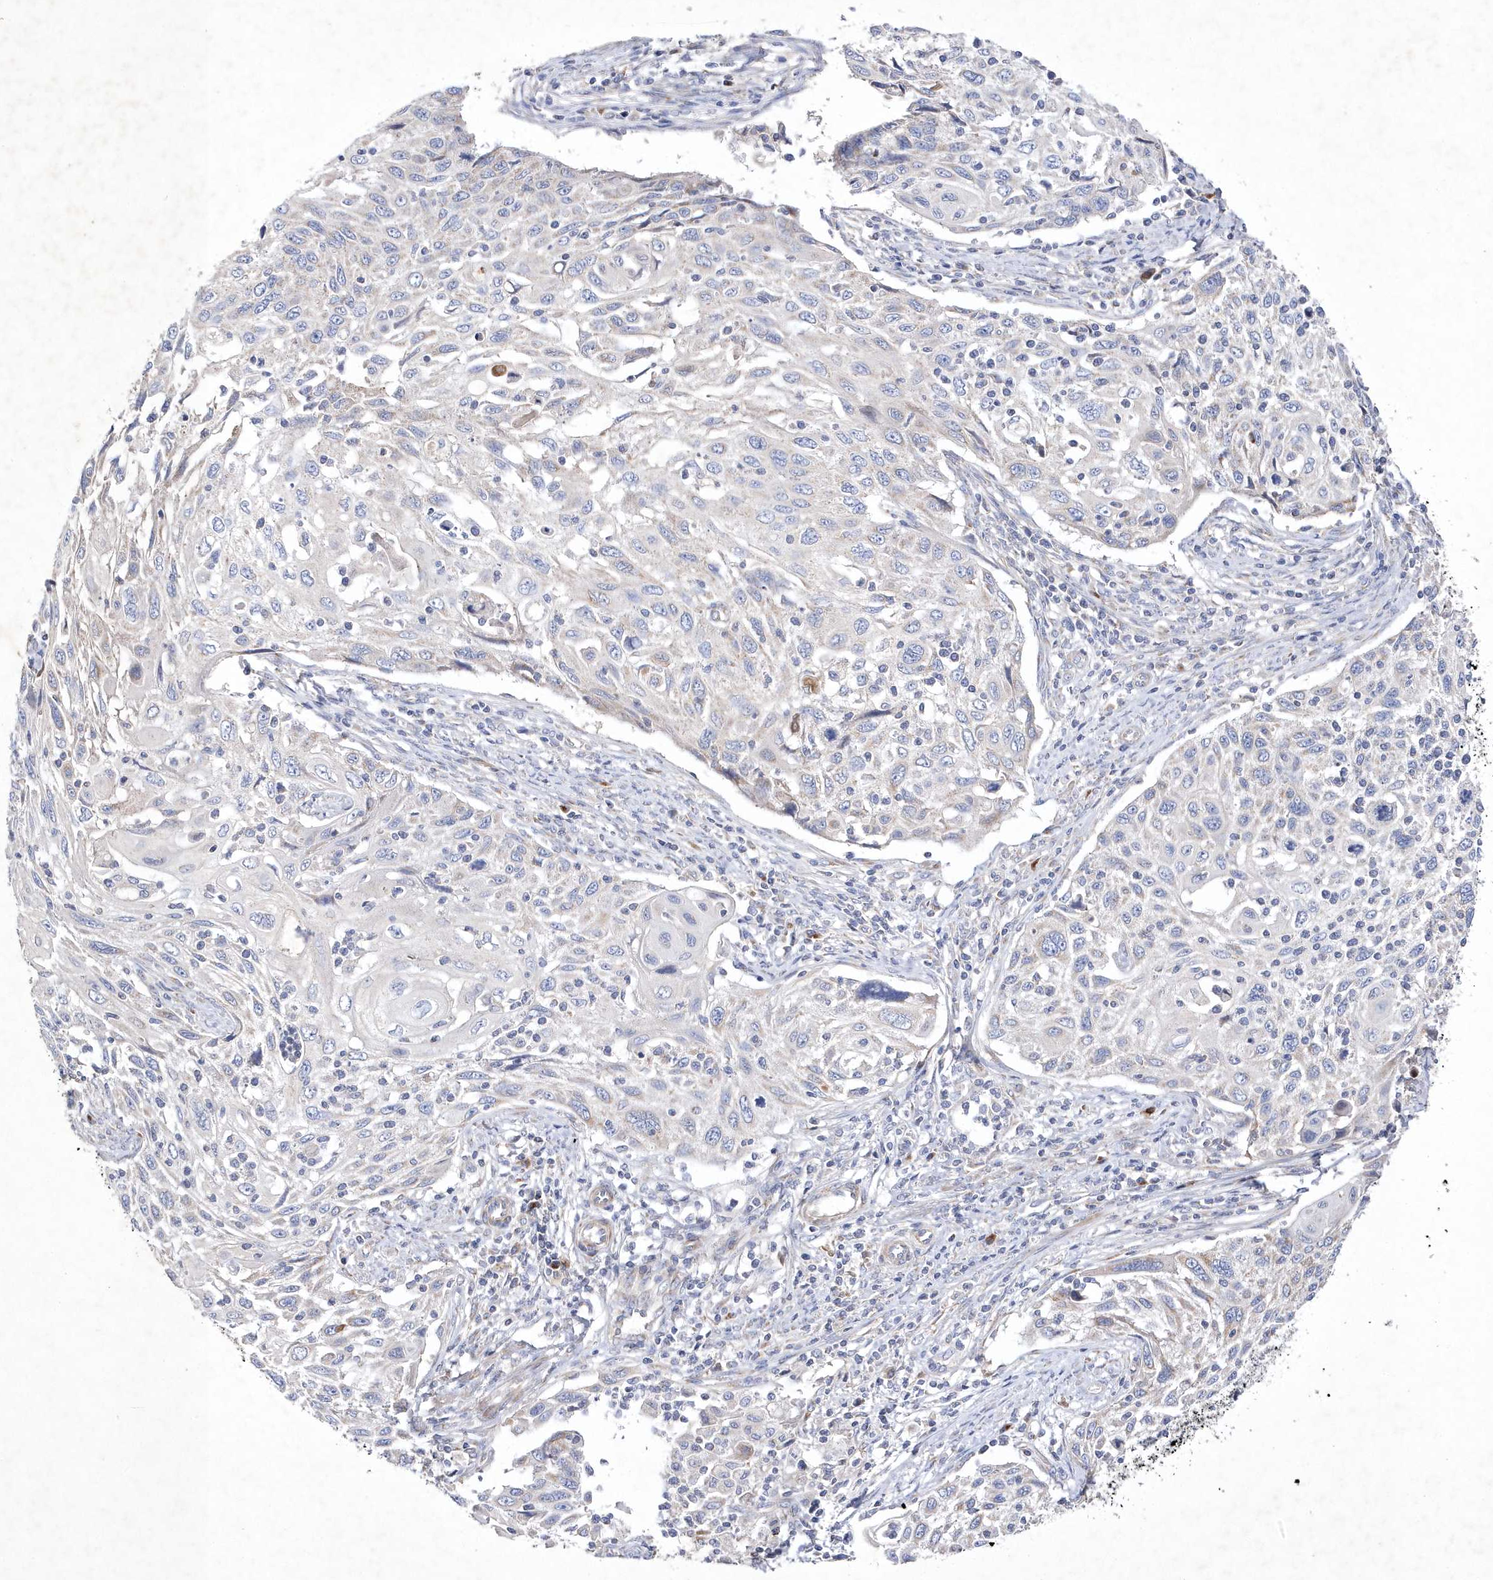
{"staining": {"intensity": "negative", "quantity": "none", "location": "none"}, "tissue": "cervical cancer", "cell_type": "Tumor cells", "image_type": "cancer", "snomed": [{"axis": "morphology", "description": "Squamous cell carcinoma, NOS"}, {"axis": "topography", "description": "Cervix"}], "caption": "Protein analysis of cervical squamous cell carcinoma displays no significant staining in tumor cells. Brightfield microscopy of IHC stained with DAB (brown) and hematoxylin (blue), captured at high magnification.", "gene": "METTL8", "patient": {"sex": "female", "age": 70}}